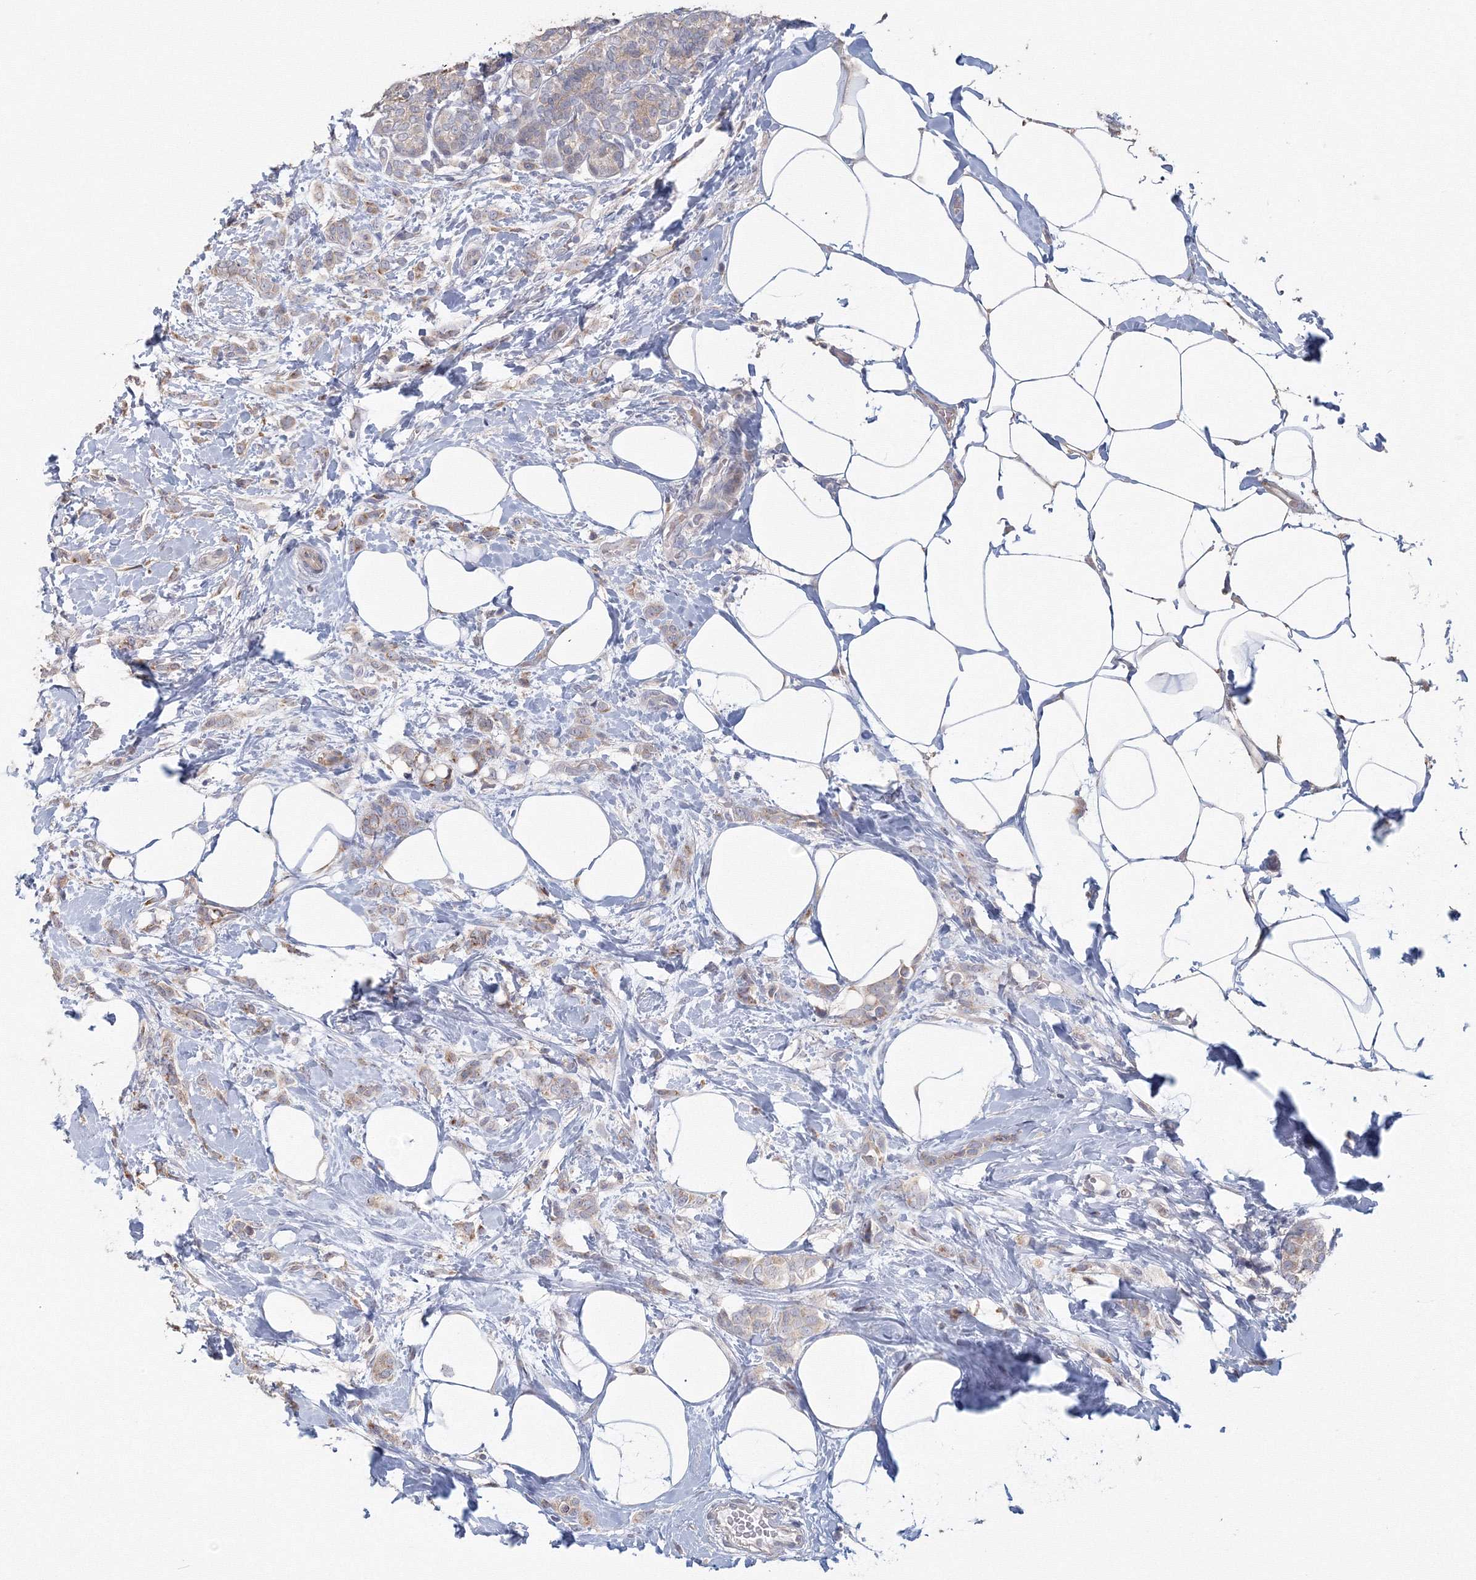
{"staining": {"intensity": "weak", "quantity": "<25%", "location": "cytoplasmic/membranous"}, "tissue": "breast cancer", "cell_type": "Tumor cells", "image_type": "cancer", "snomed": [{"axis": "morphology", "description": "Lobular carcinoma, in situ"}, {"axis": "morphology", "description": "Lobular carcinoma"}, {"axis": "topography", "description": "Breast"}], "caption": "Breast cancer (lobular carcinoma) stained for a protein using immunohistochemistry (IHC) demonstrates no expression tumor cells.", "gene": "TACC2", "patient": {"sex": "female", "age": 41}}